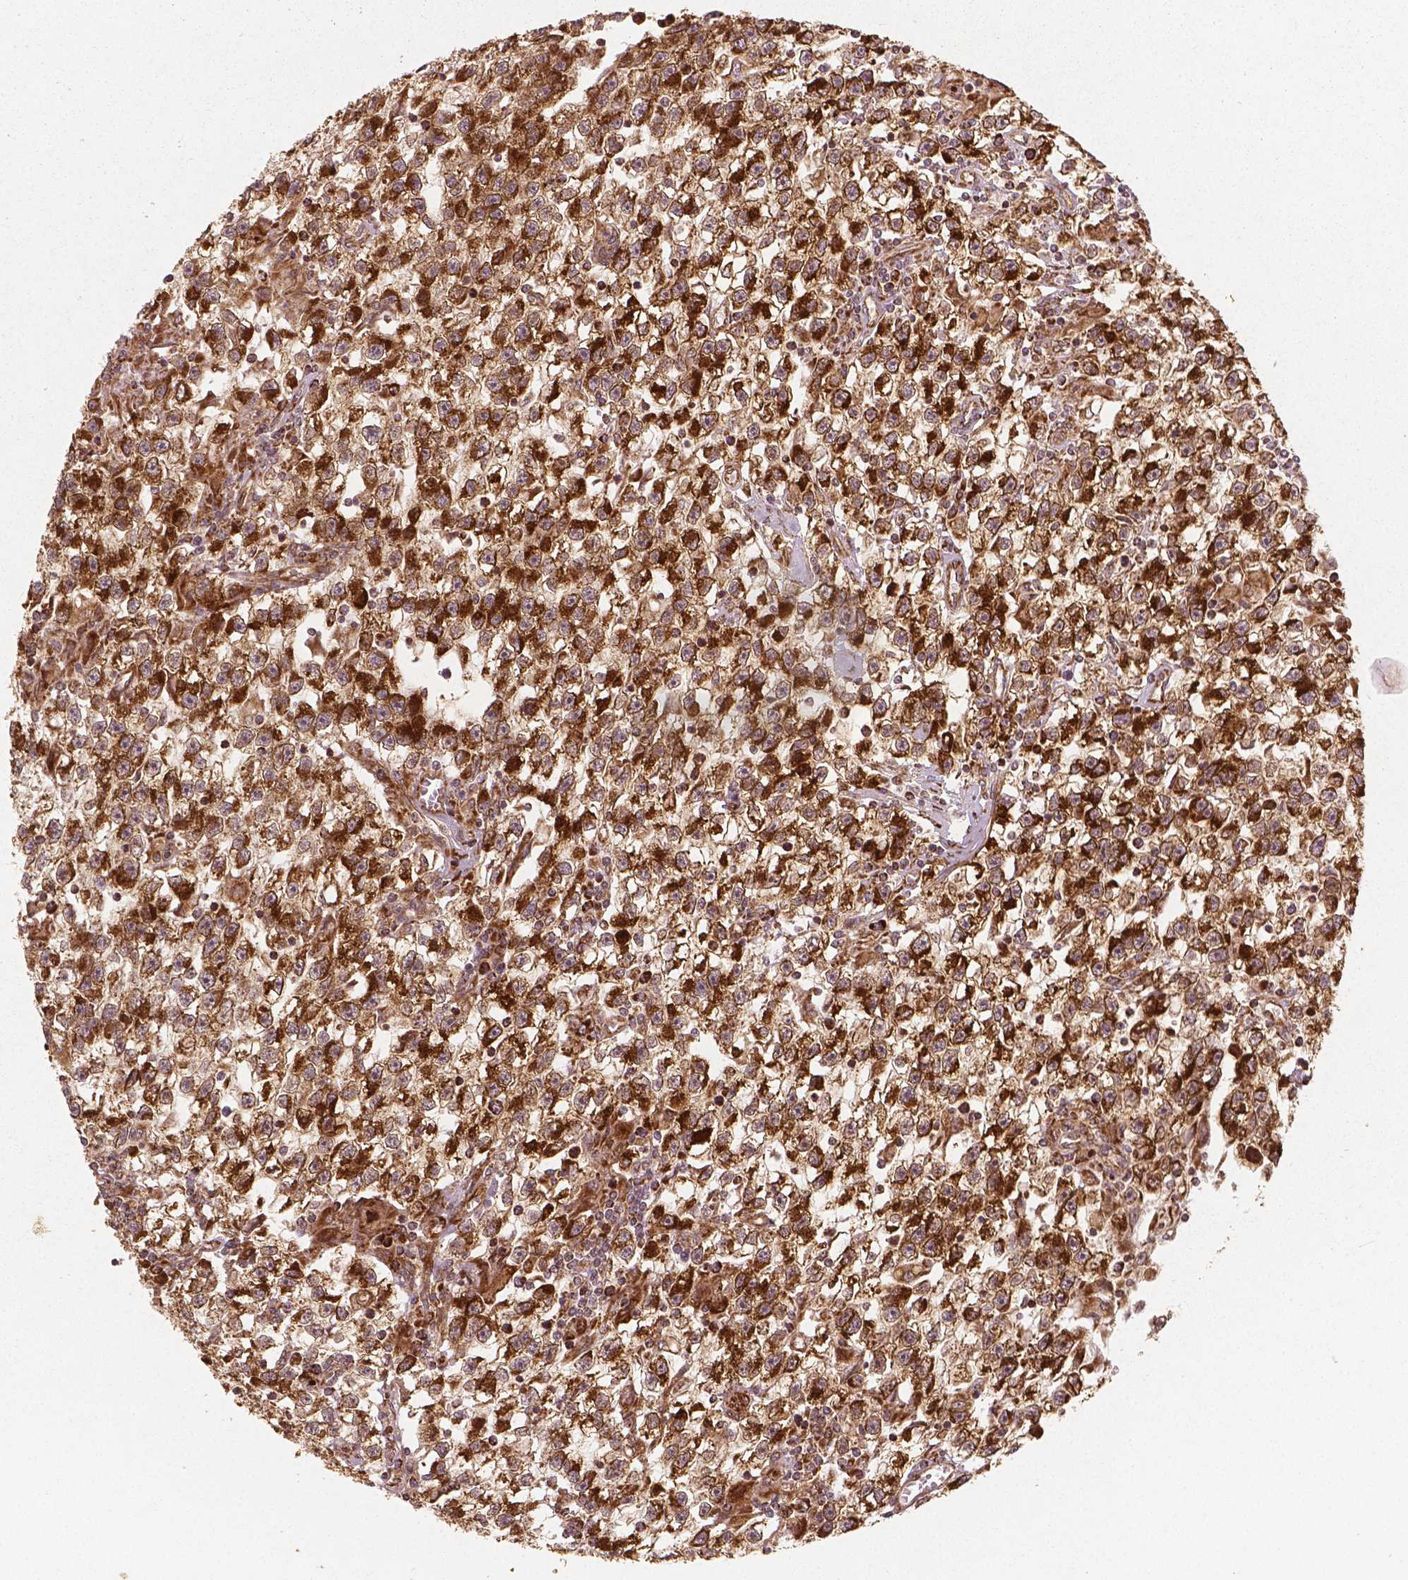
{"staining": {"intensity": "strong", "quantity": "25%-75%", "location": "cytoplasmic/membranous"}, "tissue": "testis cancer", "cell_type": "Tumor cells", "image_type": "cancer", "snomed": [{"axis": "morphology", "description": "Seminoma, NOS"}, {"axis": "topography", "description": "Testis"}], "caption": "Immunohistochemistry staining of testis seminoma, which exhibits high levels of strong cytoplasmic/membranous staining in approximately 25%-75% of tumor cells indicating strong cytoplasmic/membranous protein positivity. The staining was performed using DAB (brown) for protein detection and nuclei were counterstained in hematoxylin (blue).", "gene": "PGAM5", "patient": {"sex": "male", "age": 31}}